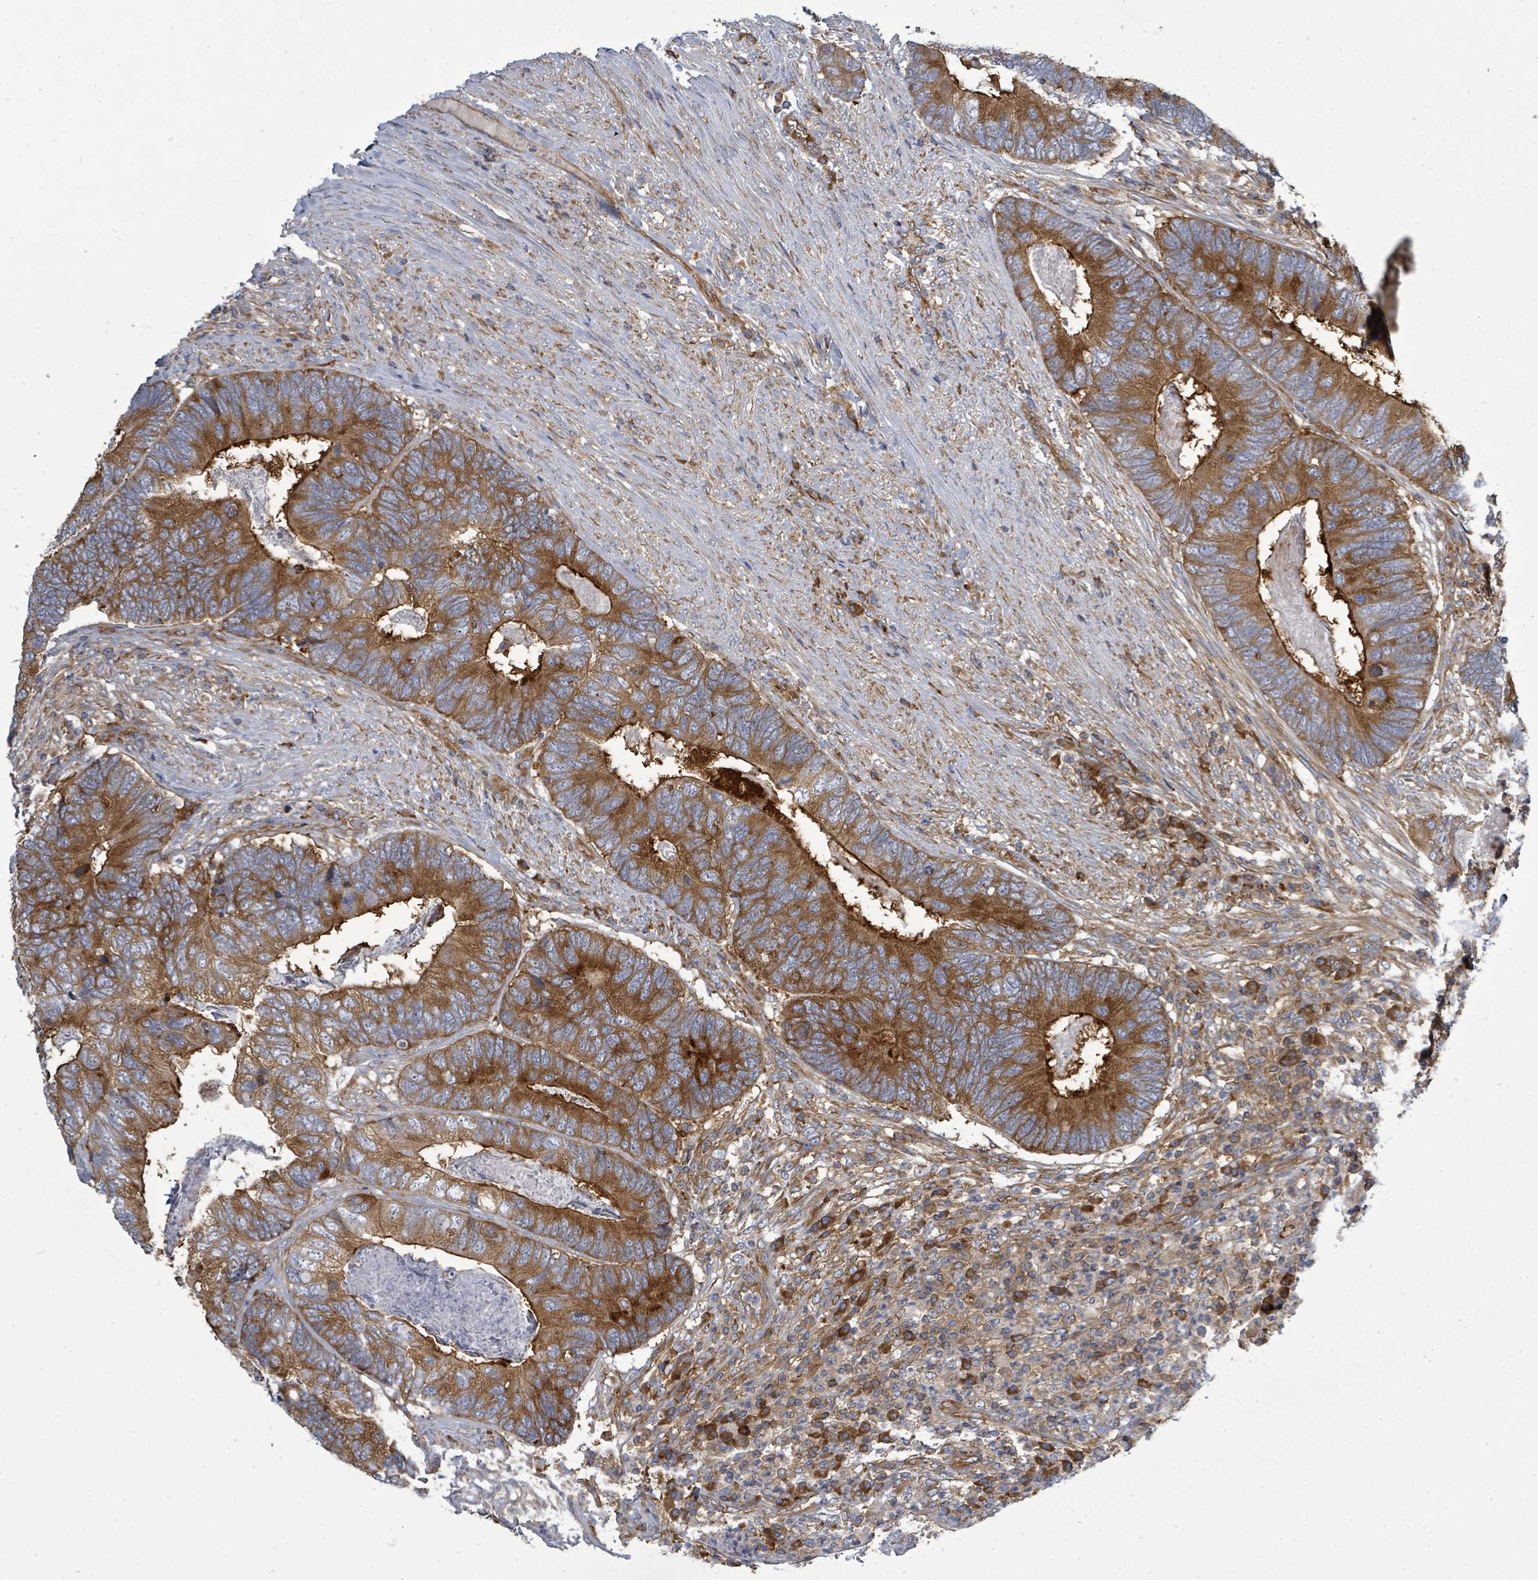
{"staining": {"intensity": "strong", "quantity": ">75%", "location": "cytoplasmic/membranous"}, "tissue": "colorectal cancer", "cell_type": "Tumor cells", "image_type": "cancer", "snomed": [{"axis": "morphology", "description": "Adenocarcinoma, NOS"}, {"axis": "topography", "description": "Colon"}], "caption": "Colorectal cancer stained for a protein shows strong cytoplasmic/membranous positivity in tumor cells. Nuclei are stained in blue.", "gene": "EIF3C", "patient": {"sex": "female", "age": 67}}